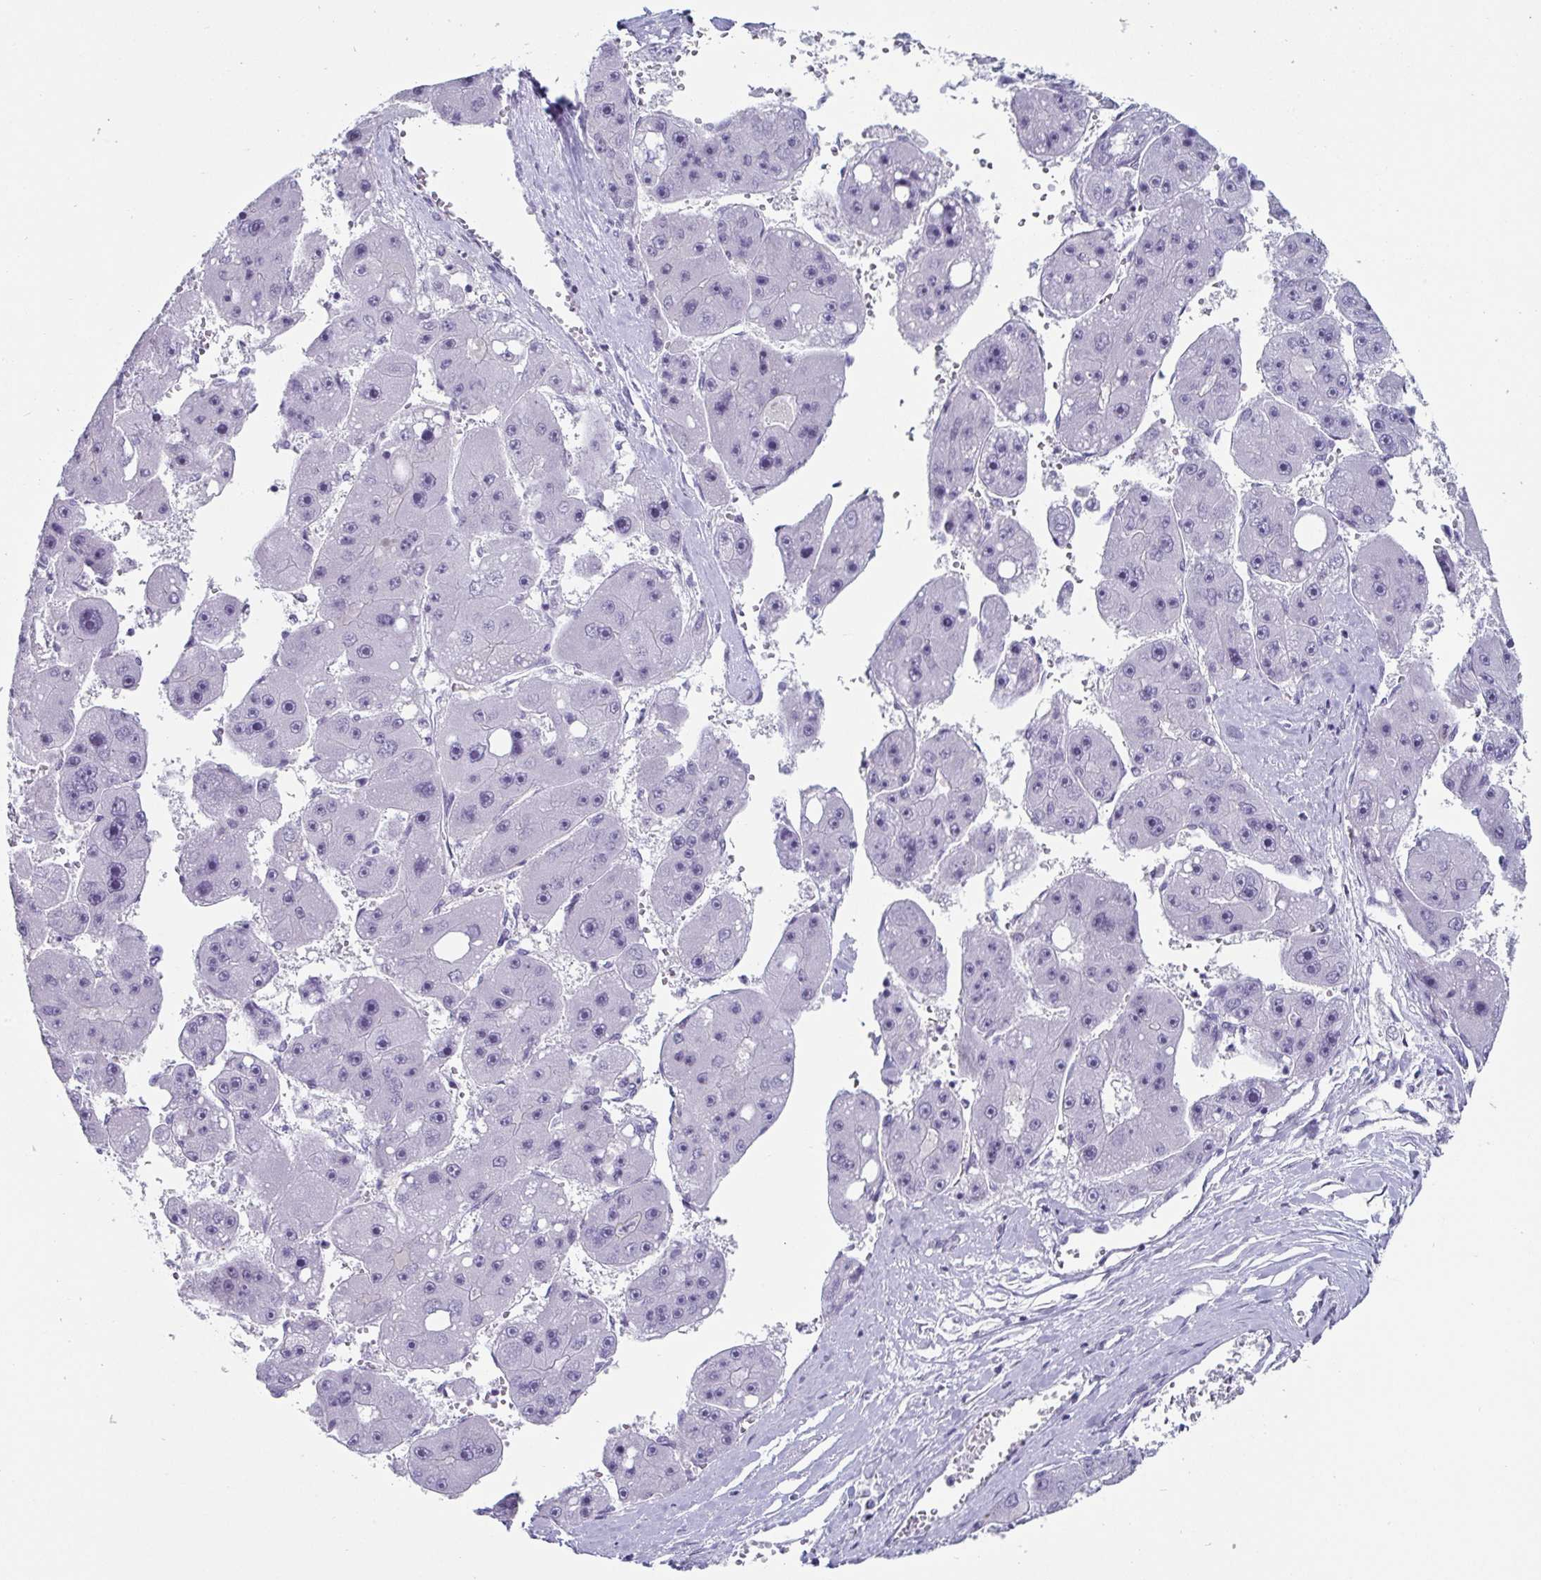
{"staining": {"intensity": "negative", "quantity": "none", "location": "none"}, "tissue": "liver cancer", "cell_type": "Tumor cells", "image_type": "cancer", "snomed": [{"axis": "morphology", "description": "Carcinoma, Hepatocellular, NOS"}, {"axis": "topography", "description": "Liver"}], "caption": "A photomicrograph of liver cancer stained for a protein demonstrates no brown staining in tumor cells.", "gene": "VSIG10L", "patient": {"sex": "female", "age": 61}}